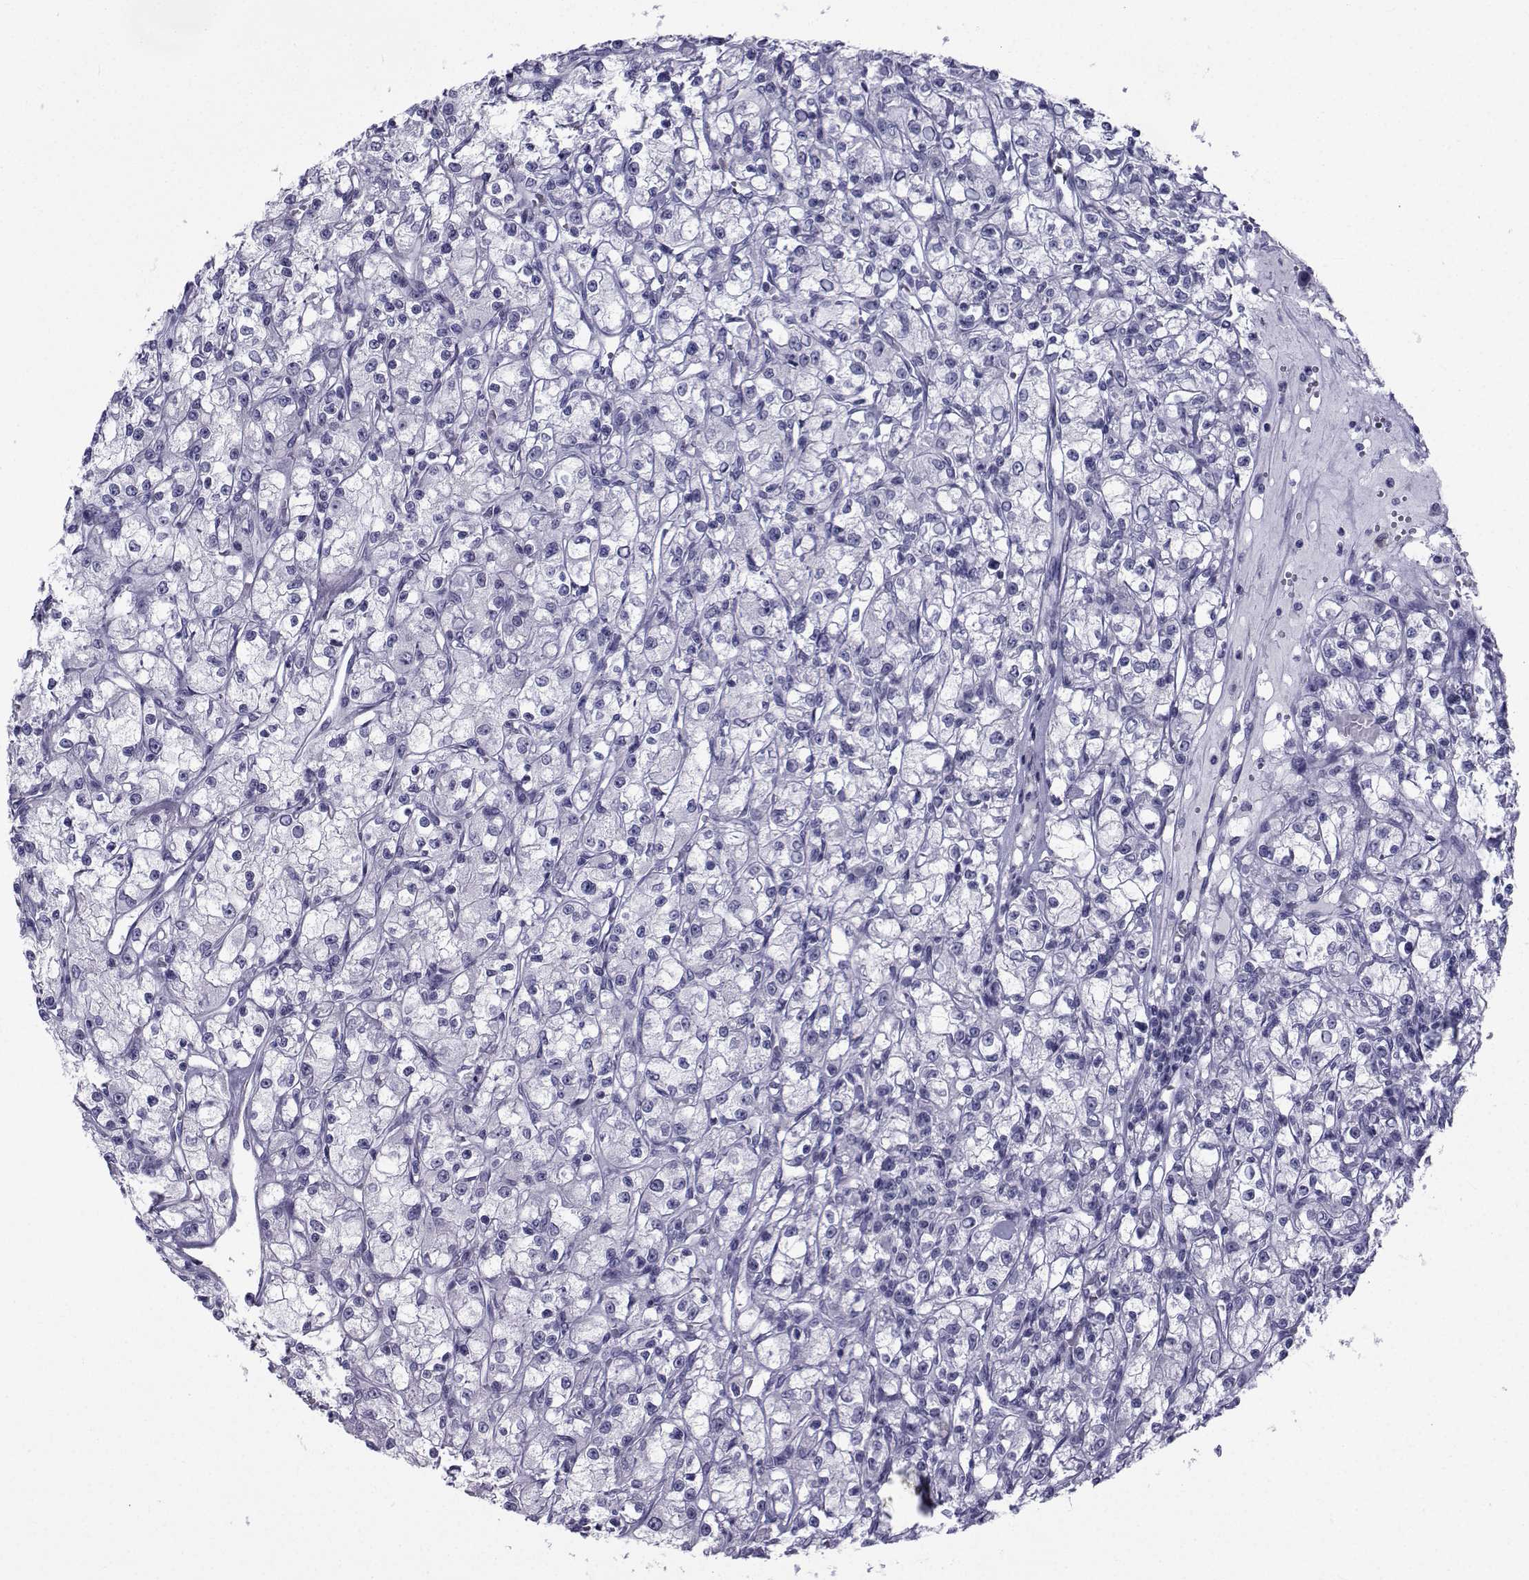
{"staining": {"intensity": "negative", "quantity": "none", "location": "none"}, "tissue": "renal cancer", "cell_type": "Tumor cells", "image_type": "cancer", "snomed": [{"axis": "morphology", "description": "Adenocarcinoma, NOS"}, {"axis": "topography", "description": "Kidney"}], "caption": "The histopathology image displays no staining of tumor cells in adenocarcinoma (renal).", "gene": "SPANXD", "patient": {"sex": "female", "age": 59}}